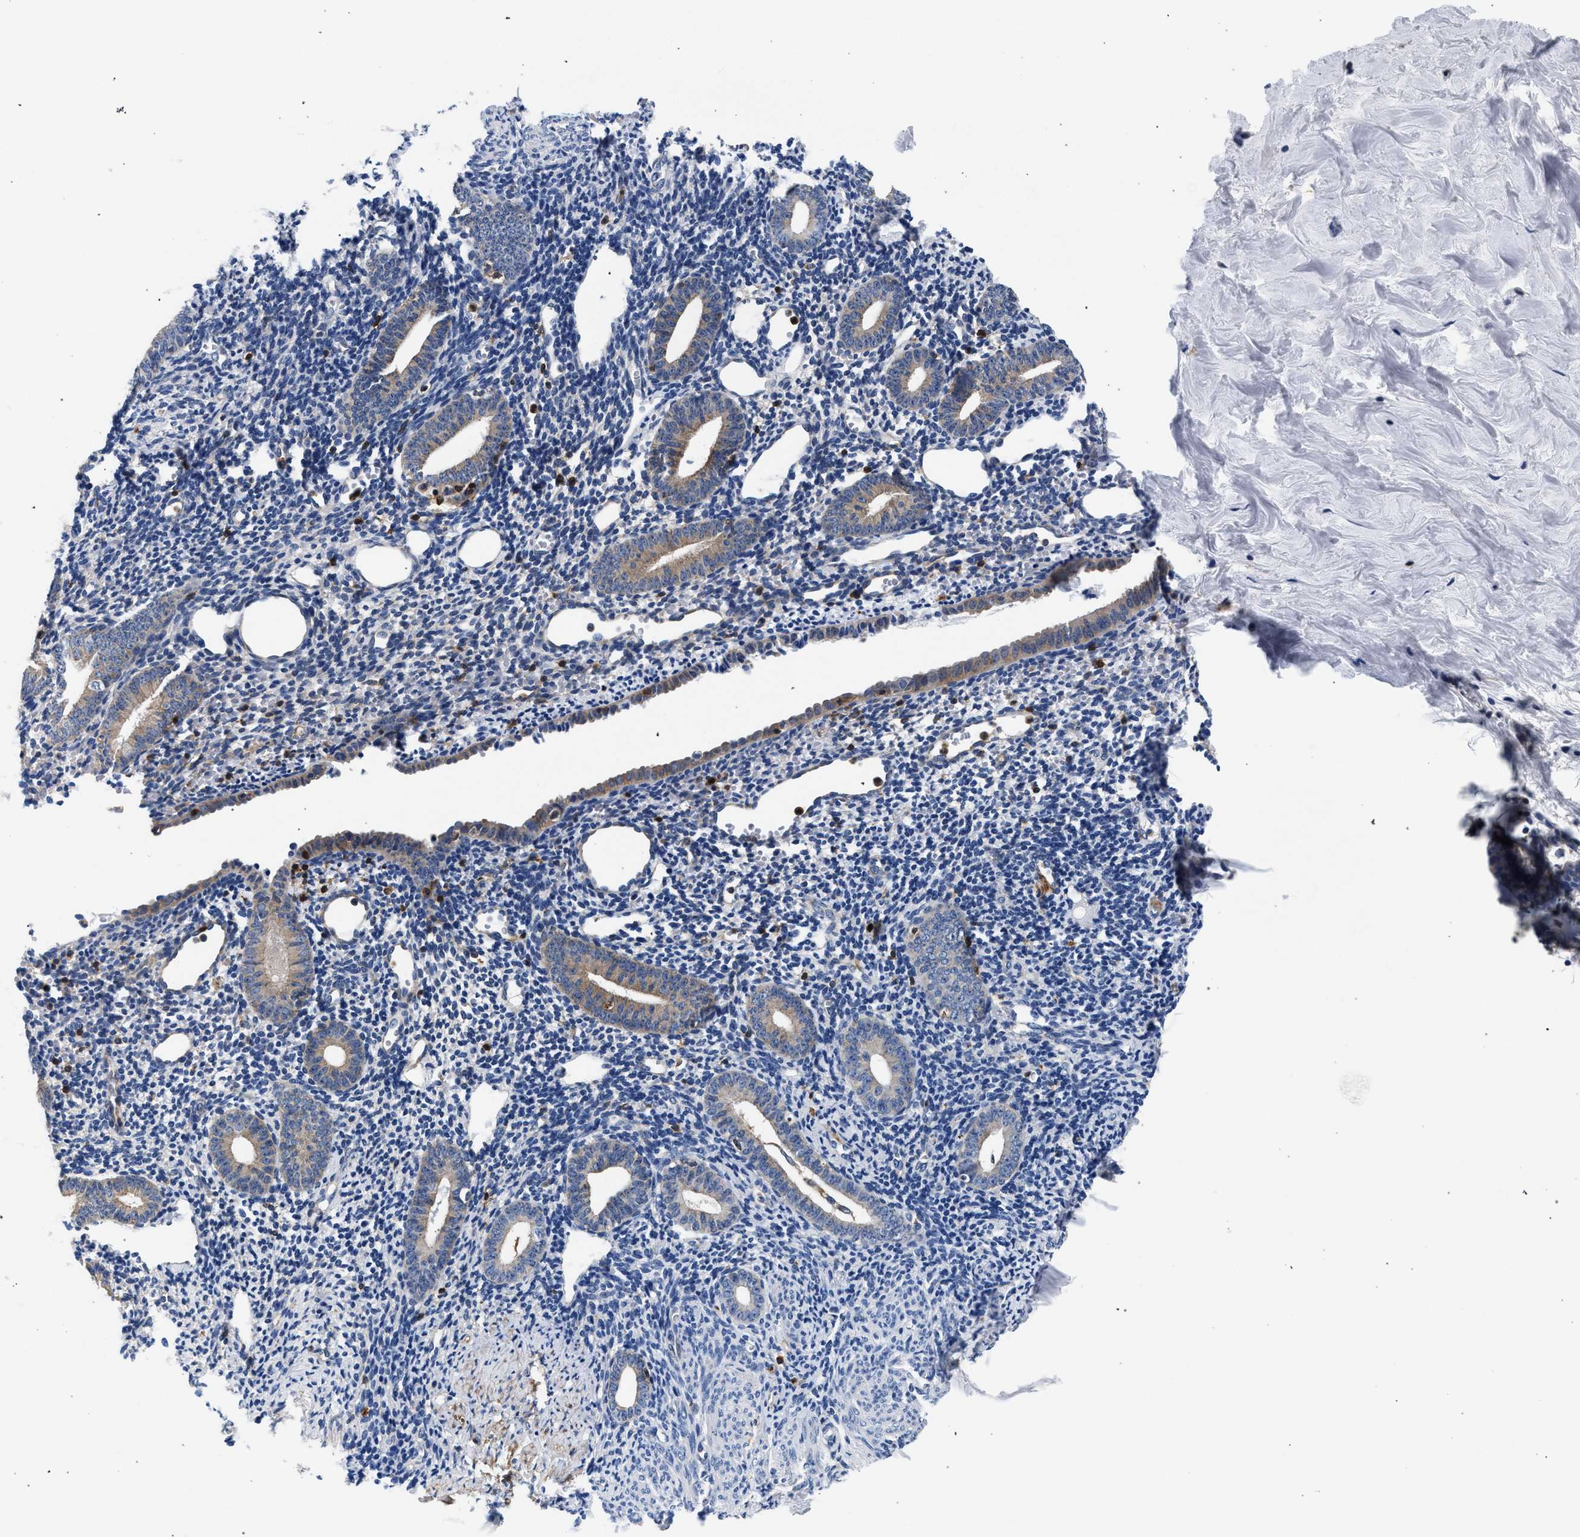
{"staining": {"intensity": "negative", "quantity": "none", "location": "none"}, "tissue": "endometrium", "cell_type": "Cells in endometrial stroma", "image_type": "normal", "snomed": [{"axis": "morphology", "description": "Normal tissue, NOS"}, {"axis": "topography", "description": "Endometrium"}], "caption": "This micrograph is of benign endometrium stained with immunohistochemistry to label a protein in brown with the nuclei are counter-stained blue. There is no positivity in cells in endometrial stroma.", "gene": "LASP1", "patient": {"sex": "female", "age": 50}}